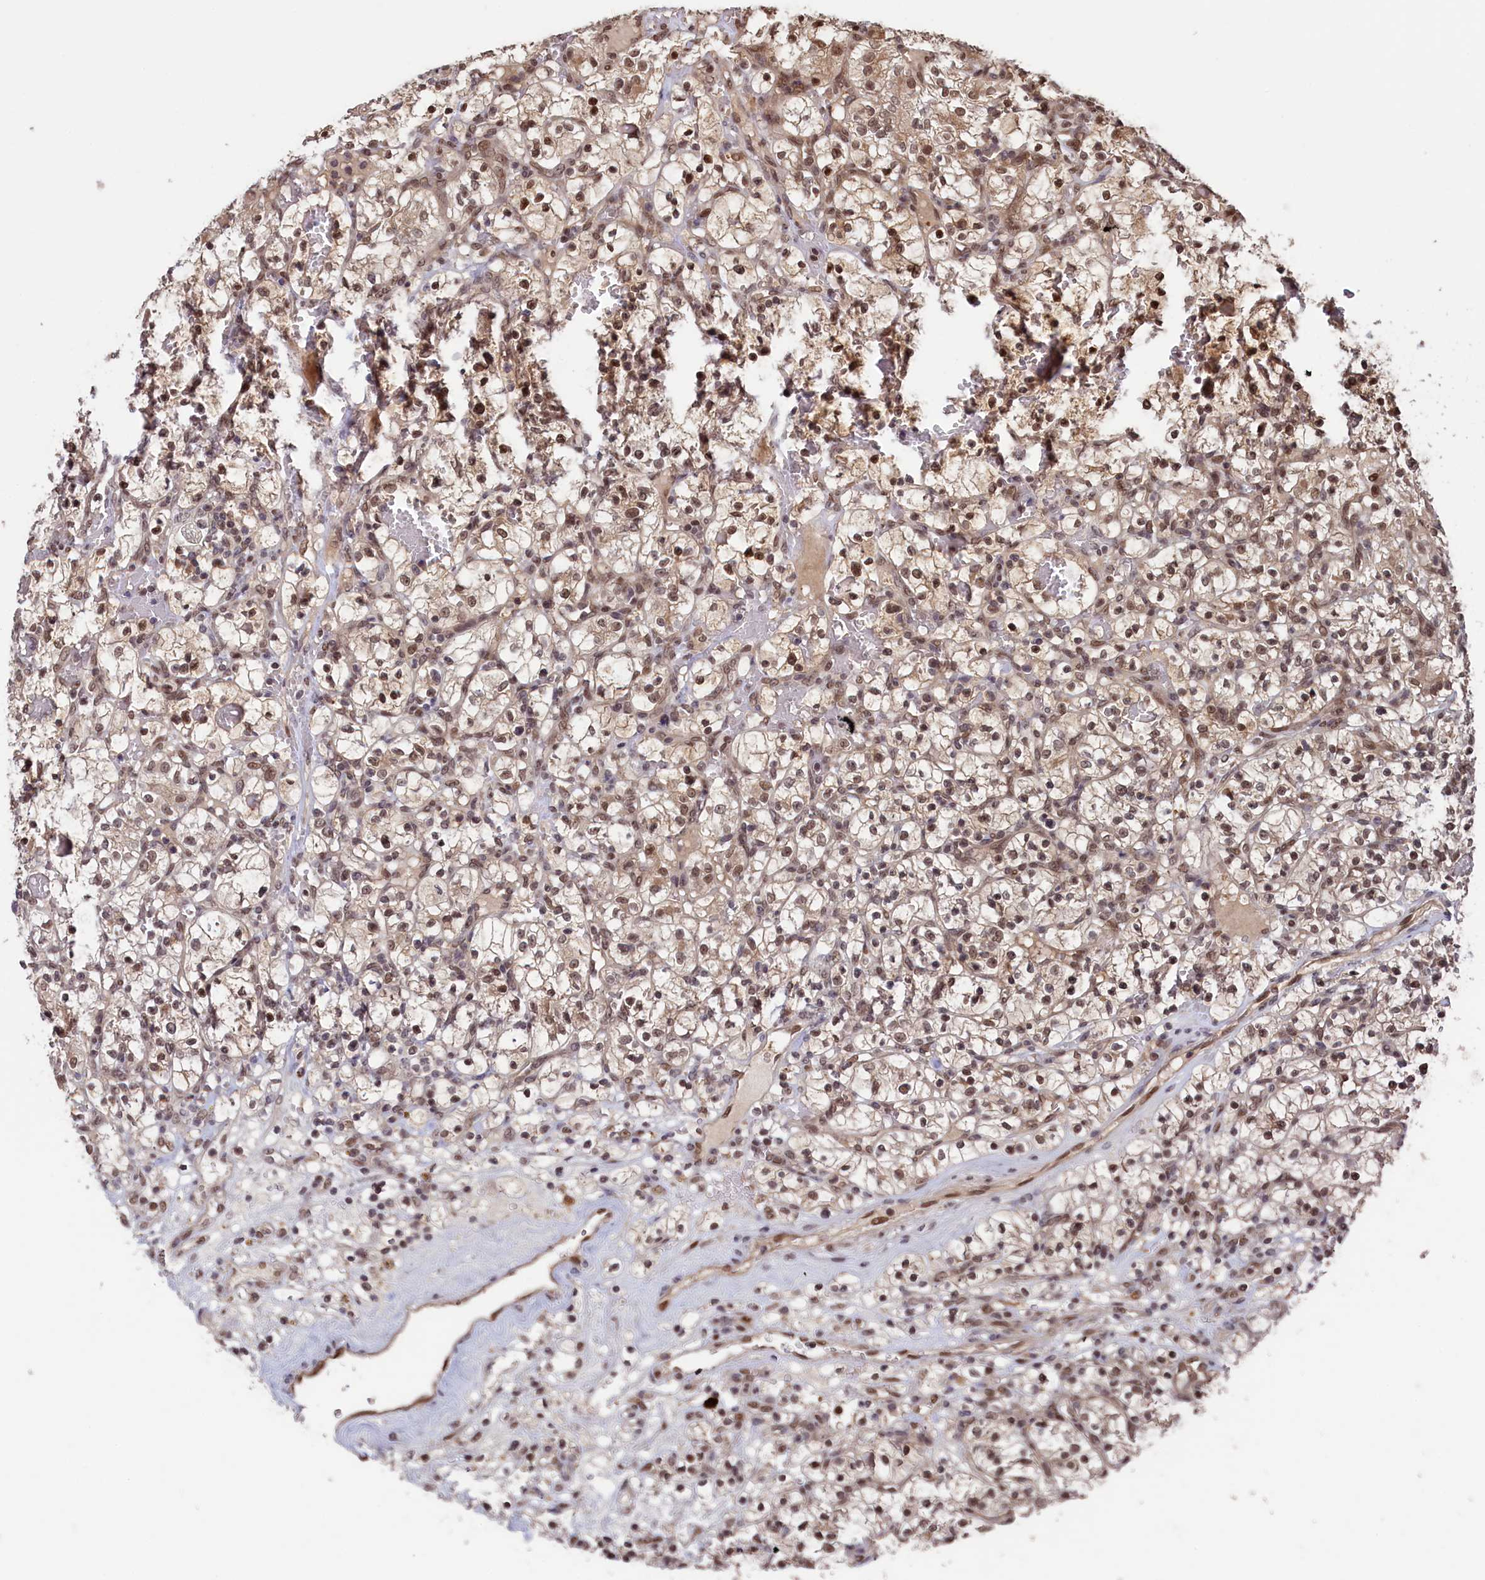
{"staining": {"intensity": "moderate", "quantity": ">75%", "location": "nuclear"}, "tissue": "renal cancer", "cell_type": "Tumor cells", "image_type": "cancer", "snomed": [{"axis": "morphology", "description": "Adenocarcinoma, NOS"}, {"axis": "topography", "description": "Kidney"}], "caption": "A medium amount of moderate nuclear expression is identified in about >75% of tumor cells in renal cancer tissue. Using DAB (brown) and hematoxylin (blue) stains, captured at high magnification using brightfield microscopy.", "gene": "NAE1", "patient": {"sex": "female", "age": 57}}